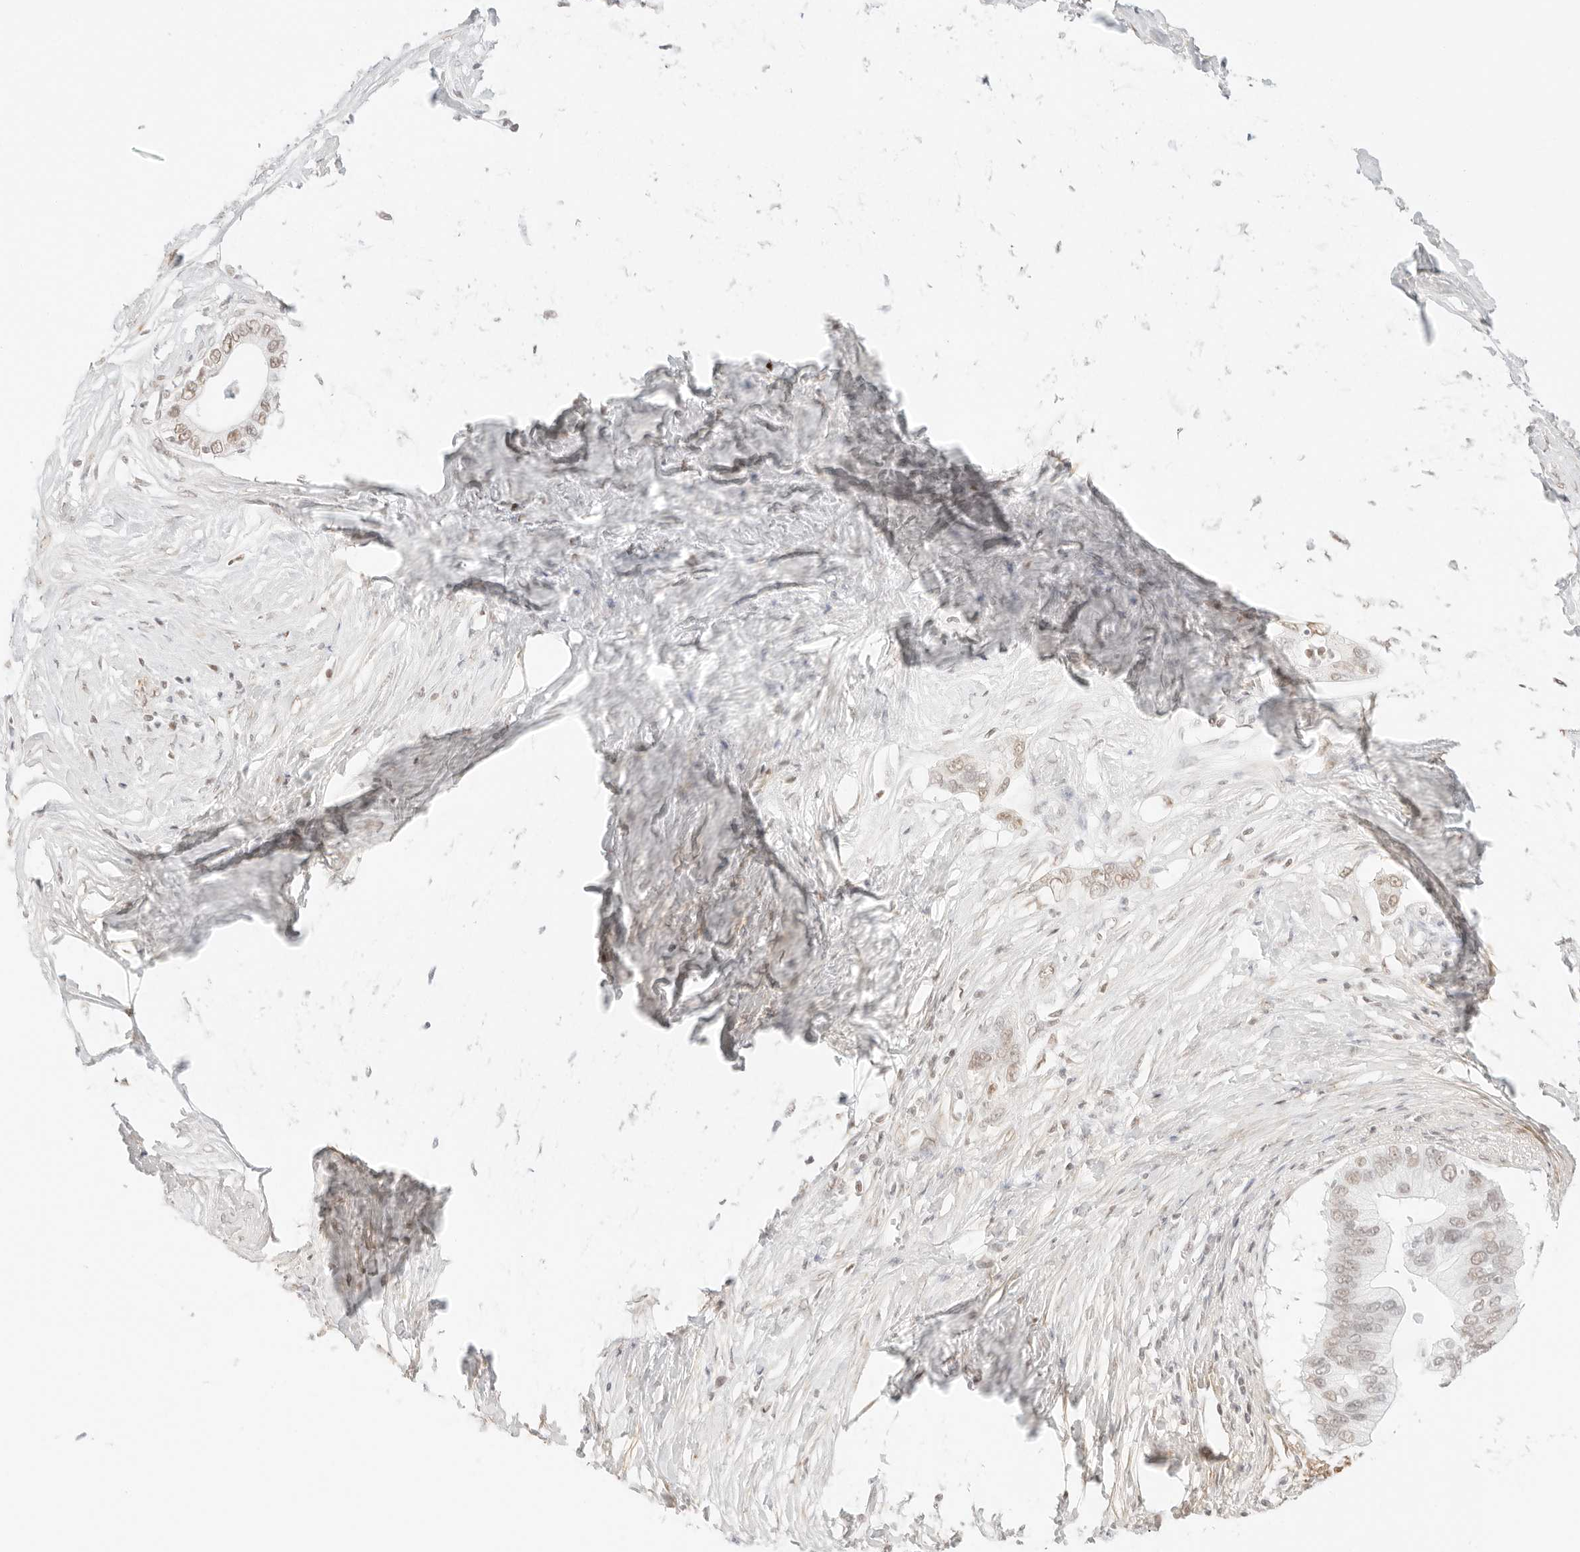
{"staining": {"intensity": "weak", "quantity": "25%-75%", "location": "nuclear"}, "tissue": "pancreatic cancer", "cell_type": "Tumor cells", "image_type": "cancer", "snomed": [{"axis": "morphology", "description": "Normal tissue, NOS"}, {"axis": "morphology", "description": "Adenocarcinoma, NOS"}, {"axis": "topography", "description": "Pancreas"}, {"axis": "topography", "description": "Peripheral nerve tissue"}], "caption": "A low amount of weak nuclear expression is present in approximately 25%-75% of tumor cells in pancreatic adenocarcinoma tissue.", "gene": "FBLN5", "patient": {"sex": "male", "age": 59}}